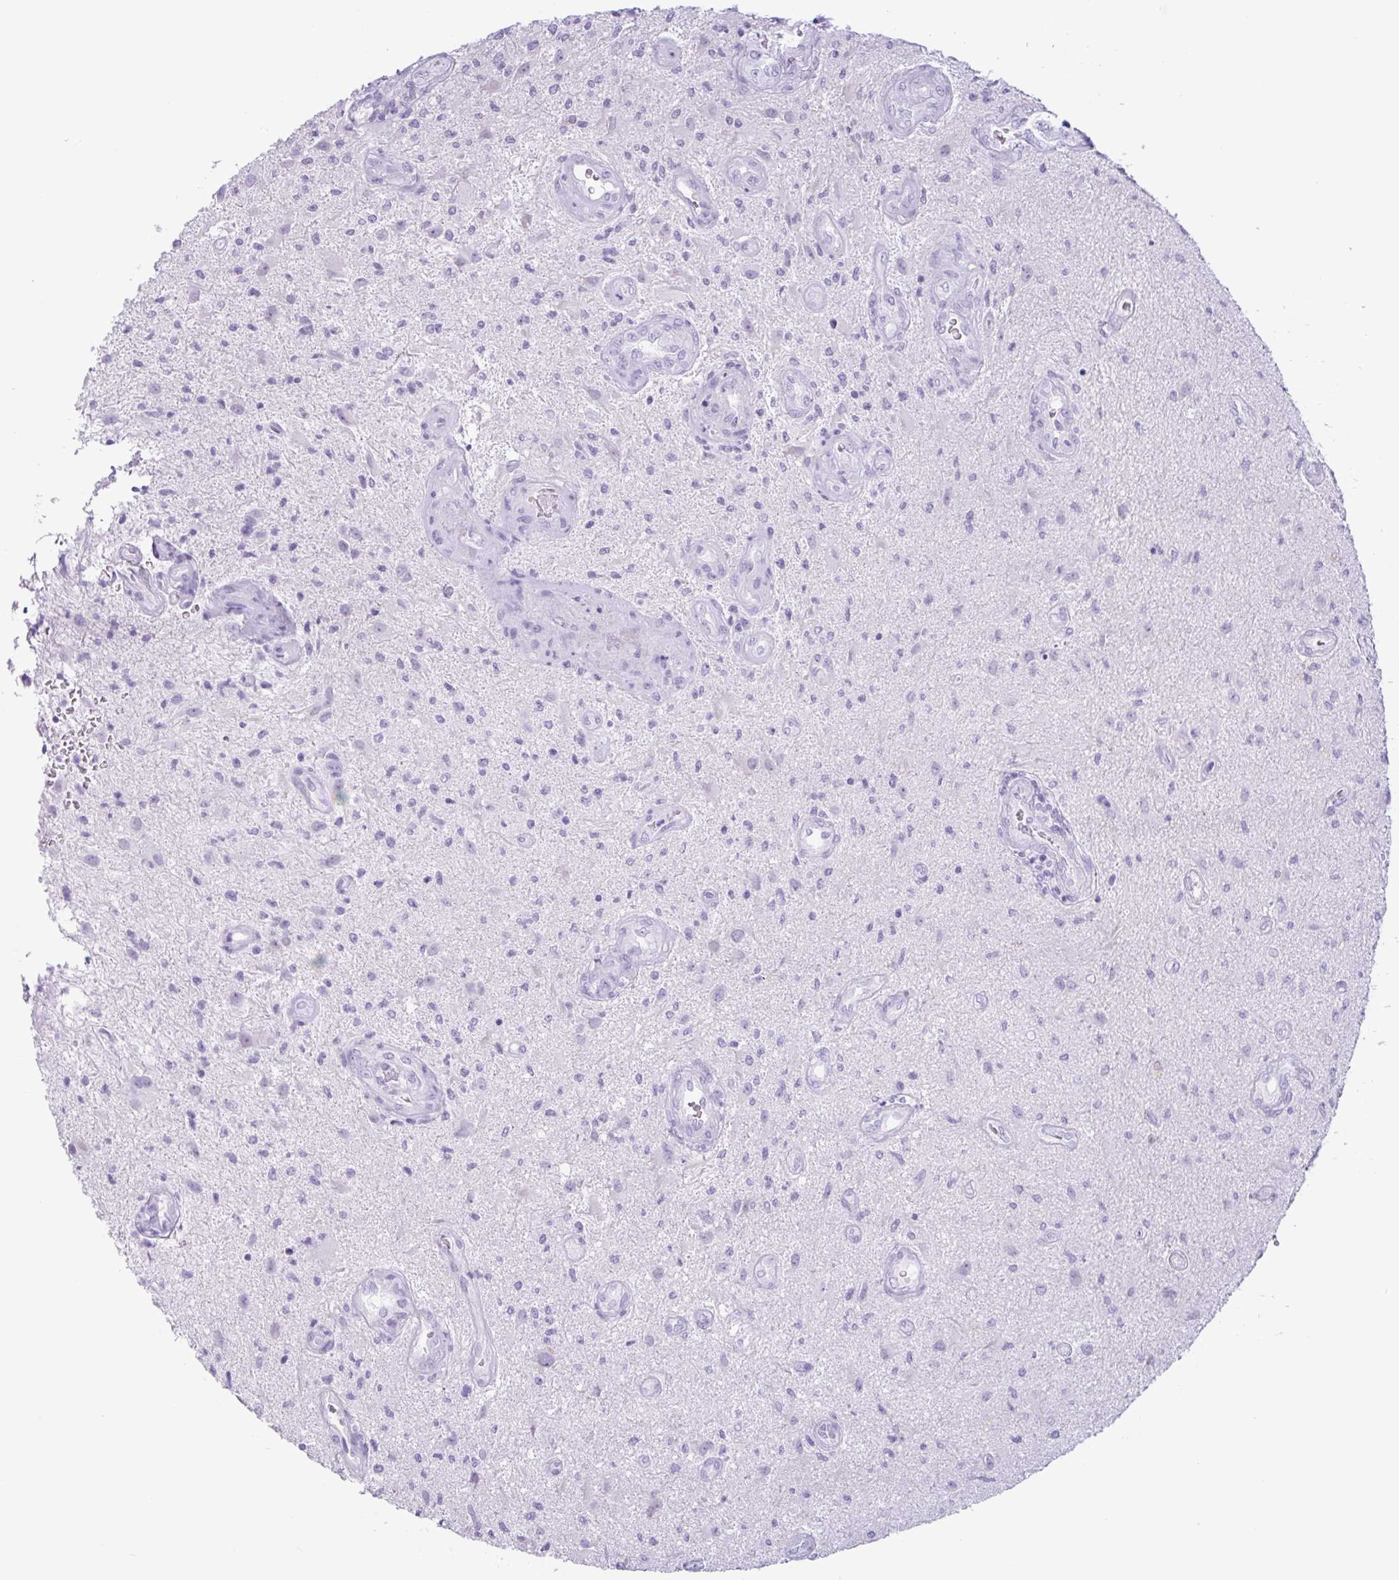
{"staining": {"intensity": "negative", "quantity": "none", "location": "none"}, "tissue": "glioma", "cell_type": "Tumor cells", "image_type": "cancer", "snomed": [{"axis": "morphology", "description": "Glioma, malignant, High grade"}, {"axis": "topography", "description": "Brain"}], "caption": "An IHC image of glioma is shown. There is no staining in tumor cells of glioma.", "gene": "CTSE", "patient": {"sex": "male", "age": 67}}